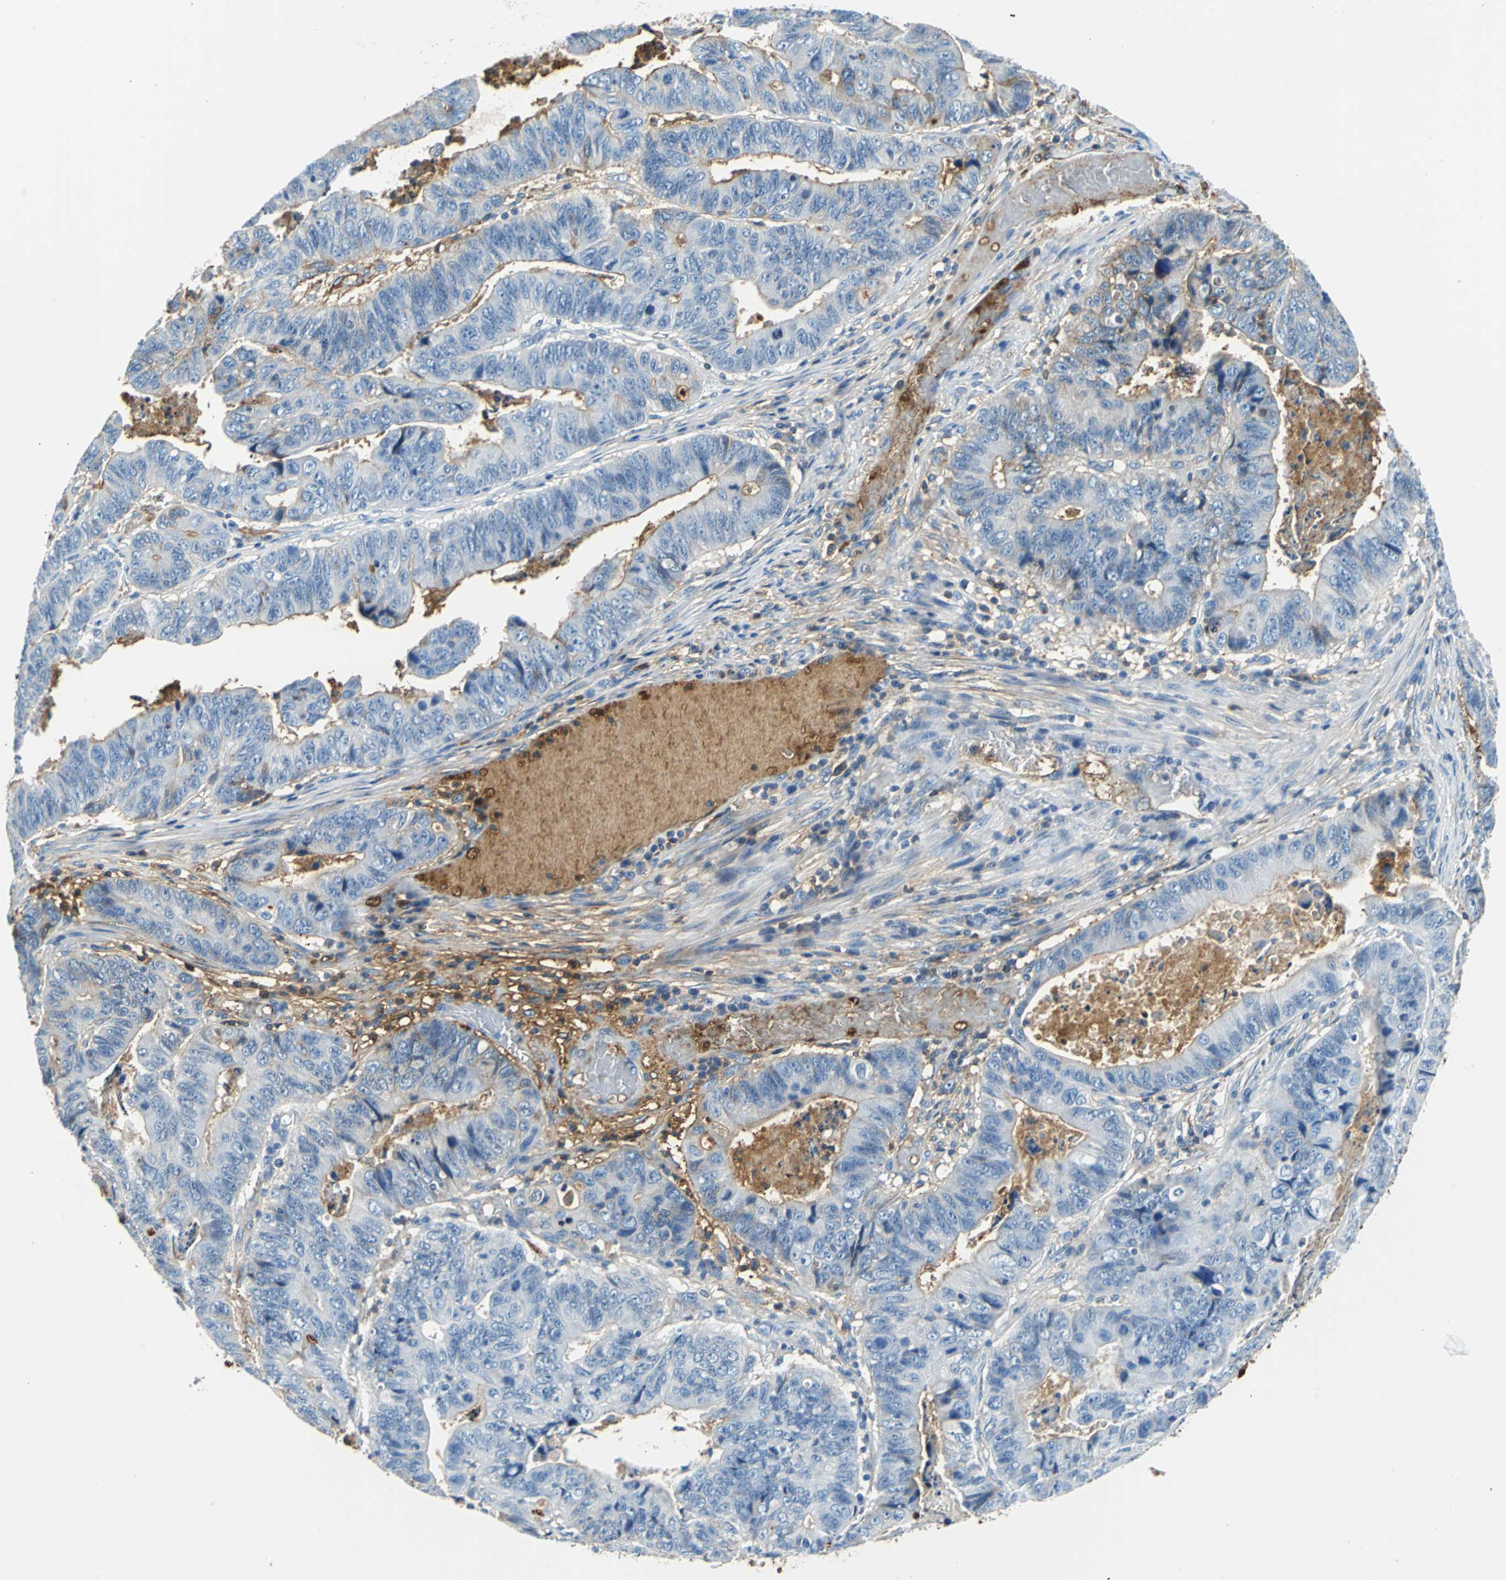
{"staining": {"intensity": "moderate", "quantity": "25%-75%", "location": "cytoplasmic/membranous"}, "tissue": "stomach cancer", "cell_type": "Tumor cells", "image_type": "cancer", "snomed": [{"axis": "morphology", "description": "Adenocarcinoma, NOS"}, {"axis": "topography", "description": "Stomach, lower"}], "caption": "Protein analysis of adenocarcinoma (stomach) tissue reveals moderate cytoplasmic/membranous expression in approximately 25%-75% of tumor cells. The staining was performed using DAB, with brown indicating positive protein expression. Nuclei are stained blue with hematoxylin.", "gene": "ALB", "patient": {"sex": "male", "age": 77}}